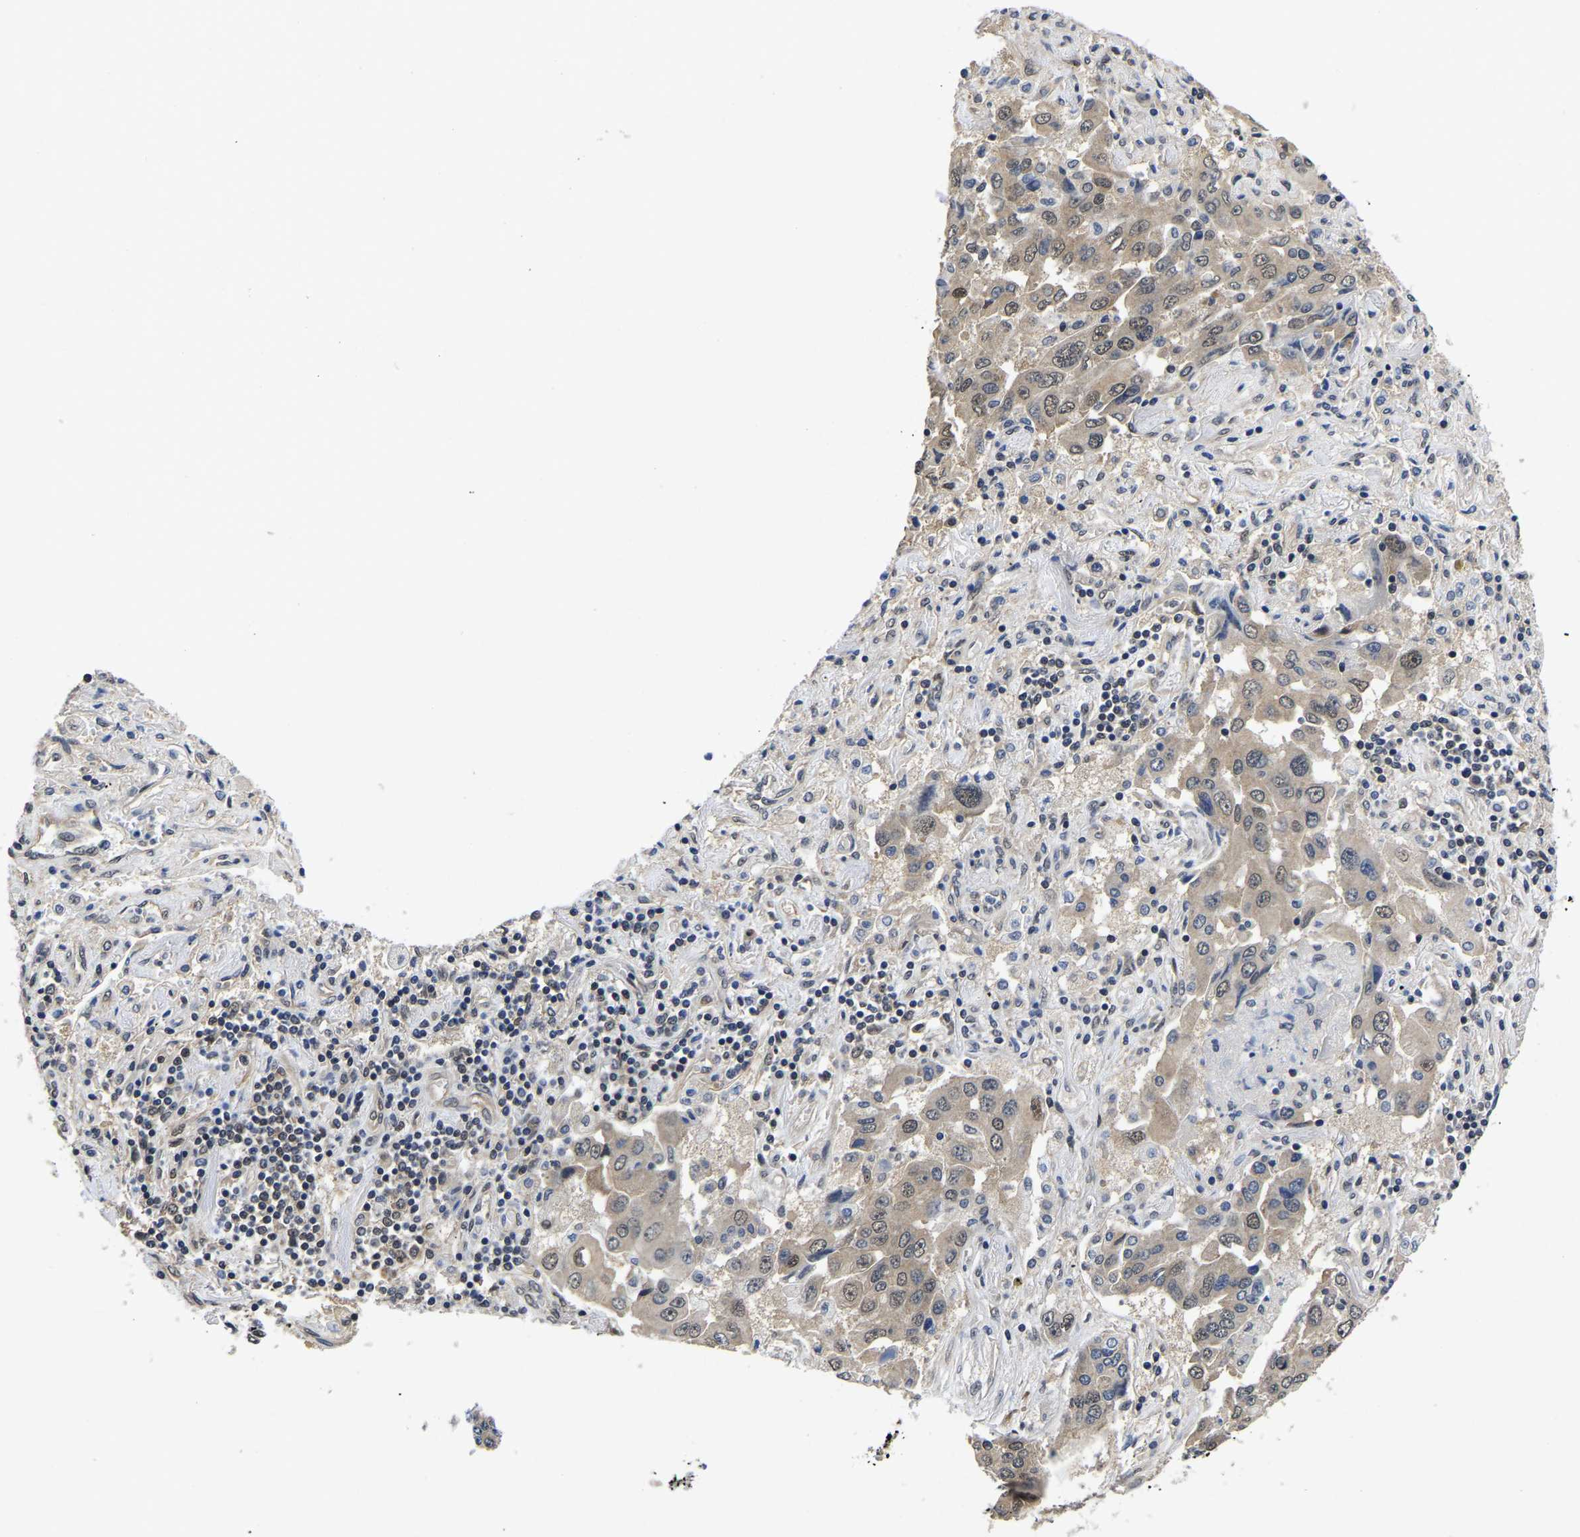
{"staining": {"intensity": "weak", "quantity": ">75%", "location": "cytoplasmic/membranous,nuclear"}, "tissue": "lung cancer", "cell_type": "Tumor cells", "image_type": "cancer", "snomed": [{"axis": "morphology", "description": "Adenocarcinoma, NOS"}, {"axis": "topography", "description": "Lung"}], "caption": "Lung cancer was stained to show a protein in brown. There is low levels of weak cytoplasmic/membranous and nuclear staining in about >75% of tumor cells.", "gene": "MCOLN2", "patient": {"sex": "female", "age": 65}}